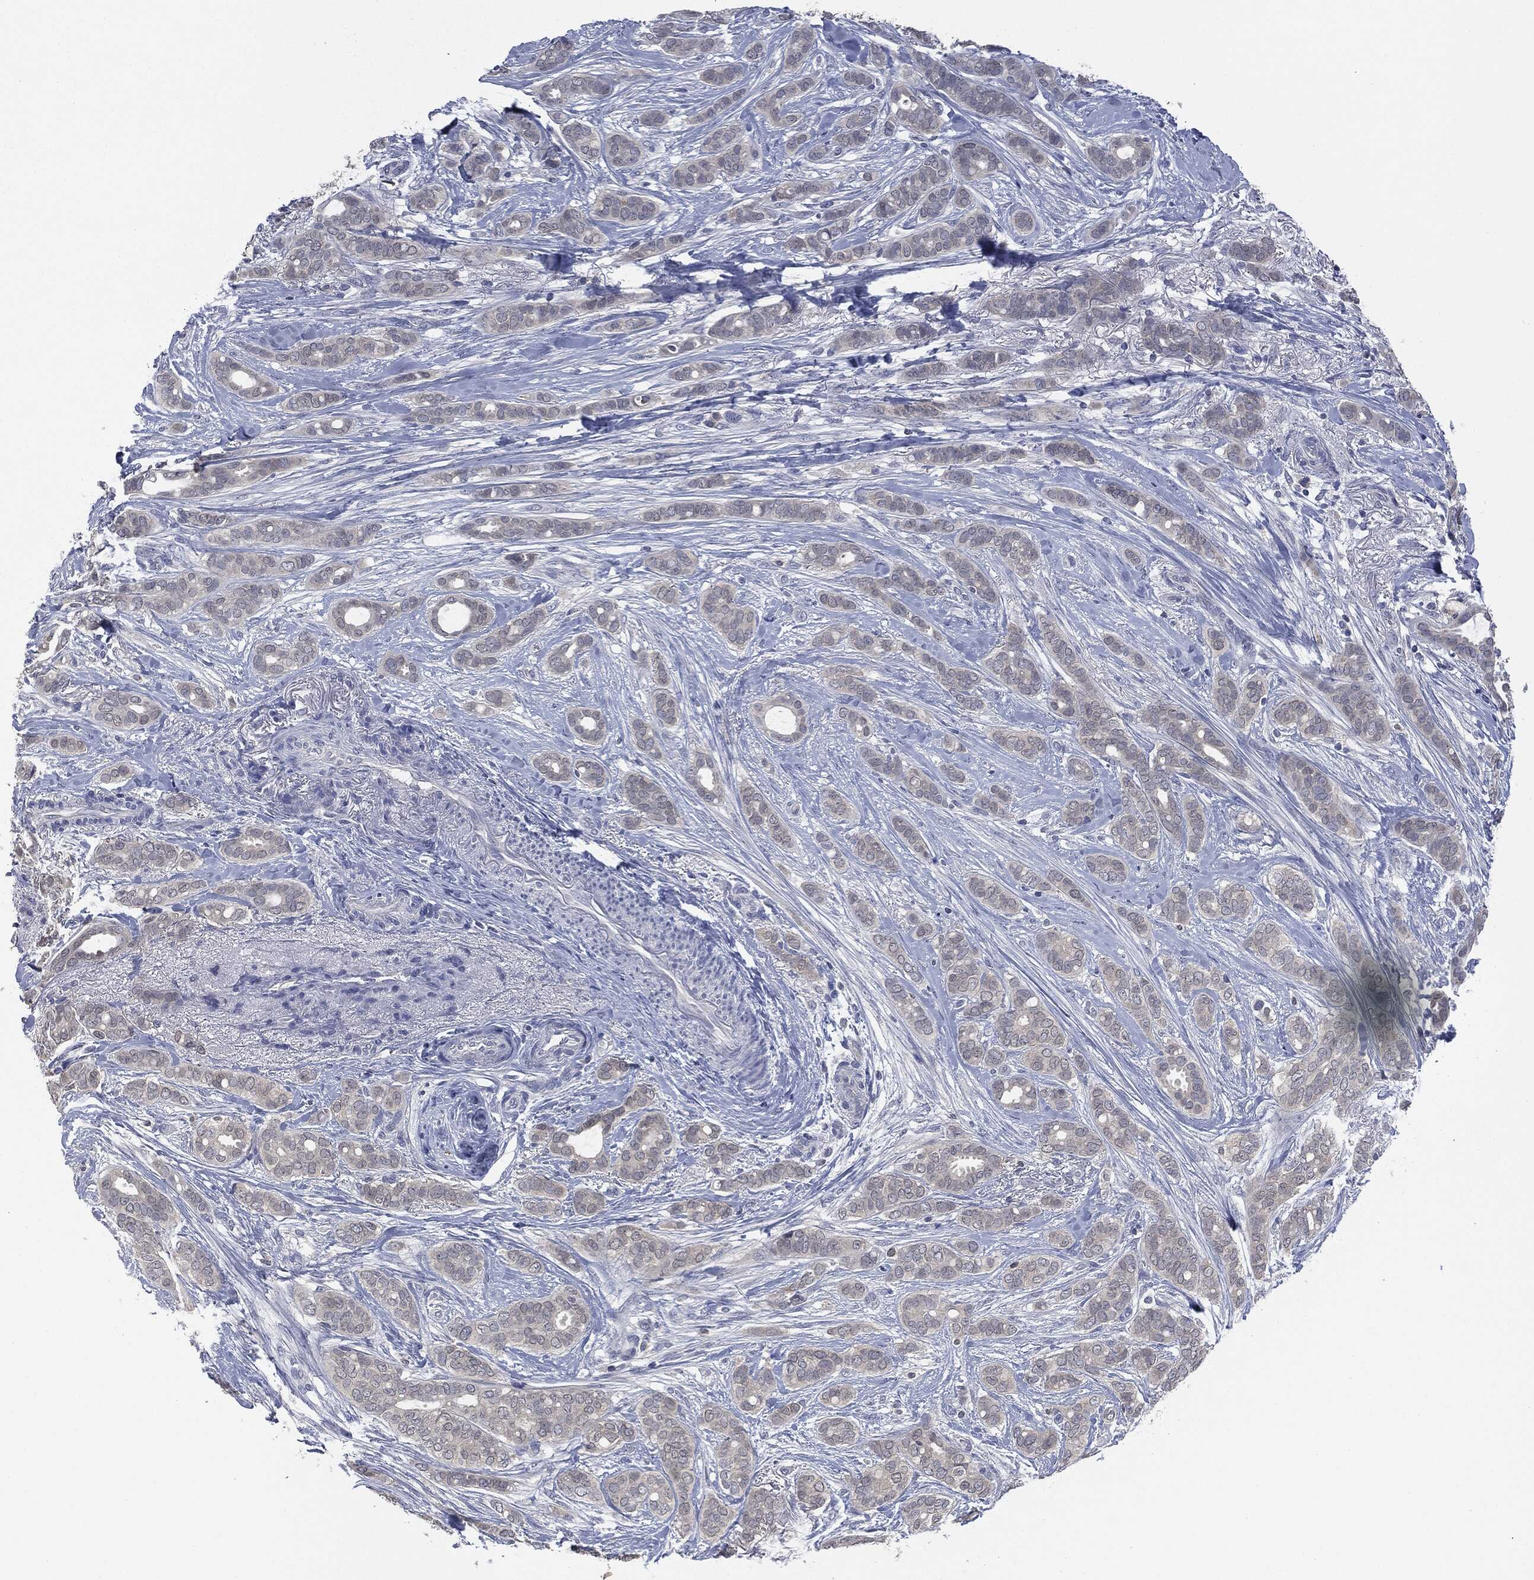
{"staining": {"intensity": "negative", "quantity": "none", "location": "none"}, "tissue": "breast cancer", "cell_type": "Tumor cells", "image_type": "cancer", "snomed": [{"axis": "morphology", "description": "Duct carcinoma"}, {"axis": "topography", "description": "Breast"}], "caption": "Histopathology image shows no protein positivity in tumor cells of breast cancer tissue.", "gene": "IL1RN", "patient": {"sex": "female", "age": 51}}